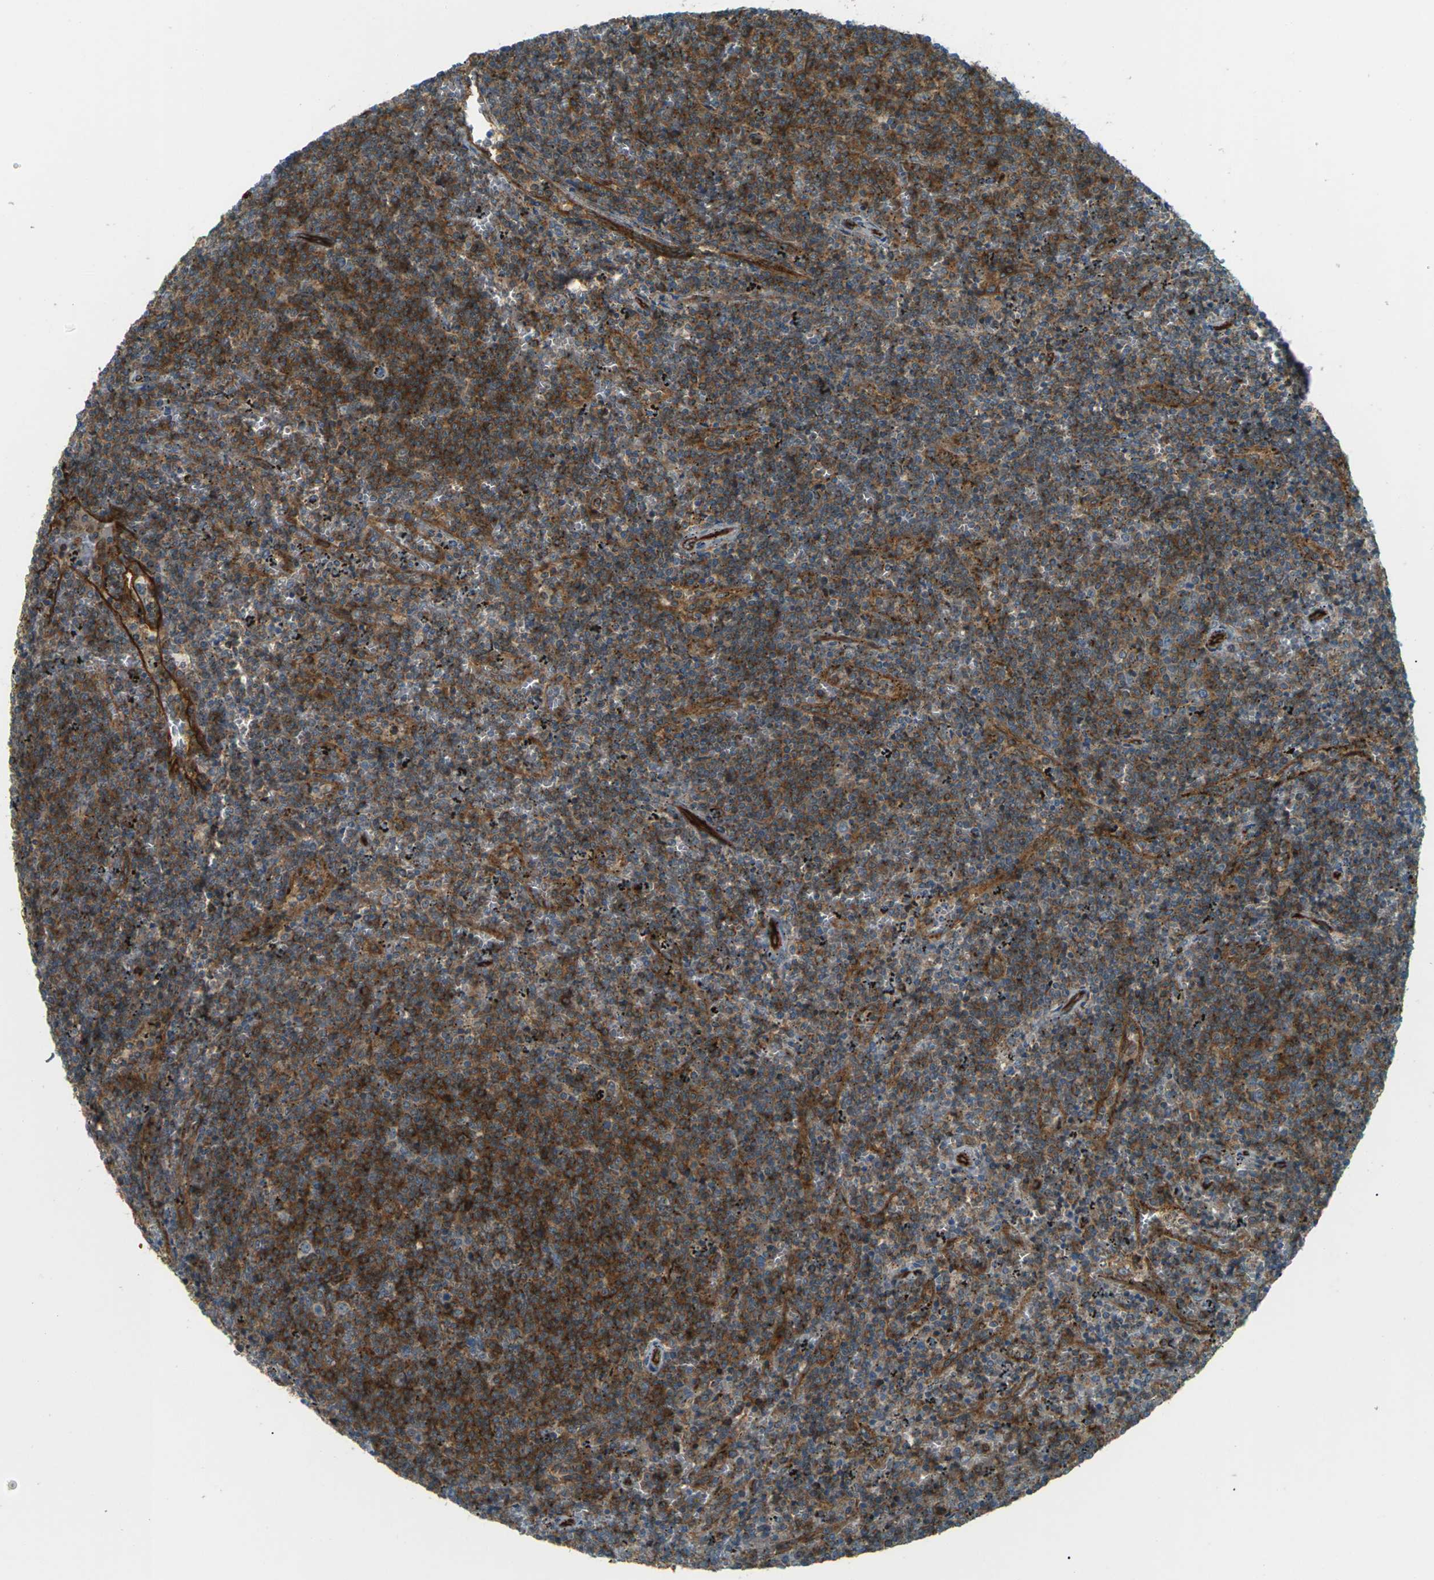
{"staining": {"intensity": "strong", "quantity": "25%-75%", "location": "cytoplasmic/membranous"}, "tissue": "lymphoma", "cell_type": "Tumor cells", "image_type": "cancer", "snomed": [{"axis": "morphology", "description": "Malignant lymphoma, non-Hodgkin's type, Low grade"}, {"axis": "topography", "description": "Spleen"}], "caption": "Immunohistochemistry (DAB) staining of malignant lymphoma, non-Hodgkin's type (low-grade) shows strong cytoplasmic/membranous protein staining in approximately 25%-75% of tumor cells. The protein of interest is shown in brown color, while the nuclei are stained blue.", "gene": "S1PR1", "patient": {"sex": "female", "age": 50}}